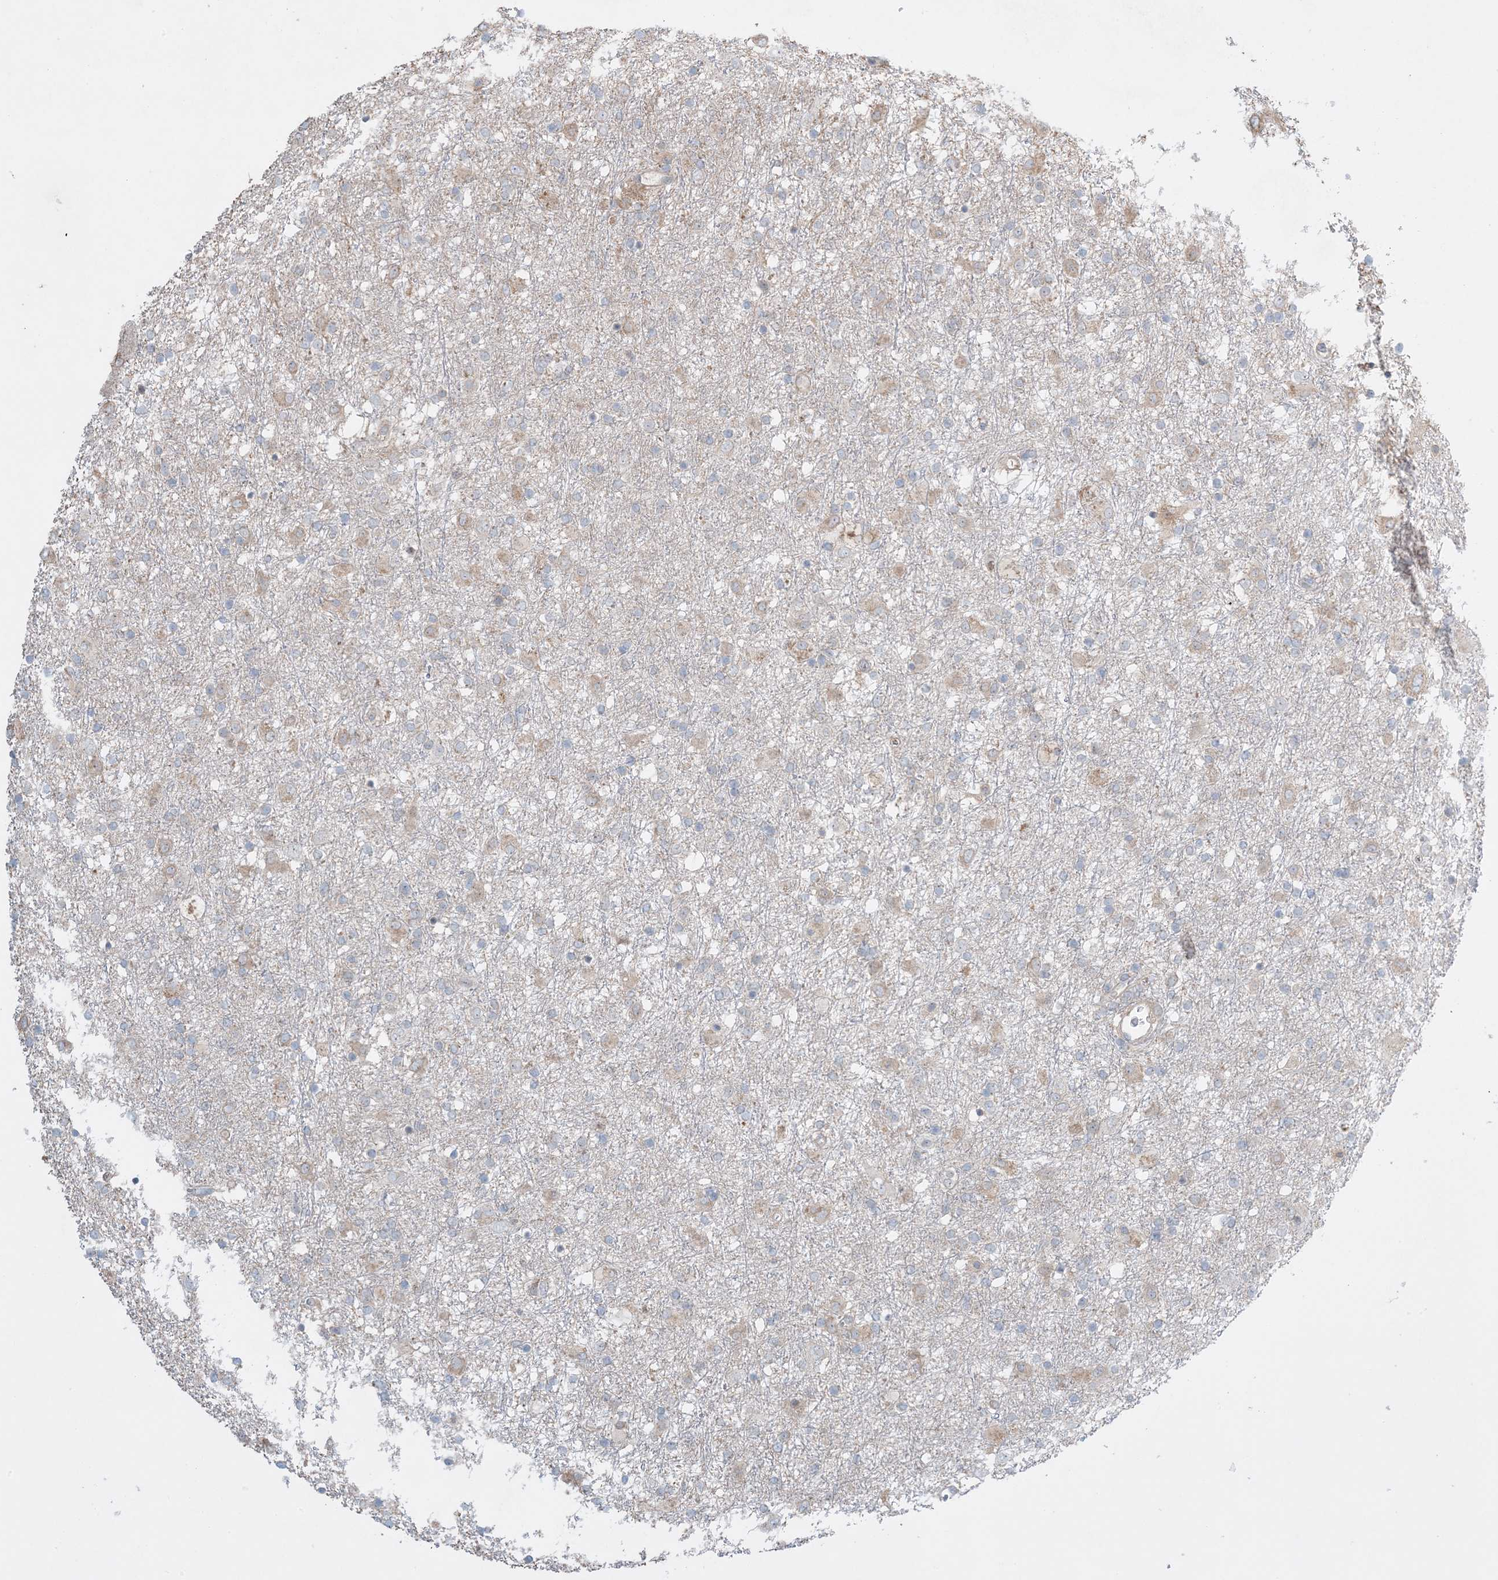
{"staining": {"intensity": "weak", "quantity": "<25%", "location": "cytoplasmic/membranous"}, "tissue": "glioma", "cell_type": "Tumor cells", "image_type": "cancer", "snomed": [{"axis": "morphology", "description": "Glioma, malignant, Low grade"}, {"axis": "topography", "description": "Brain"}], "caption": "The immunohistochemistry histopathology image has no significant positivity in tumor cells of malignant low-grade glioma tissue.", "gene": "MMGT1", "patient": {"sex": "male", "age": 65}}